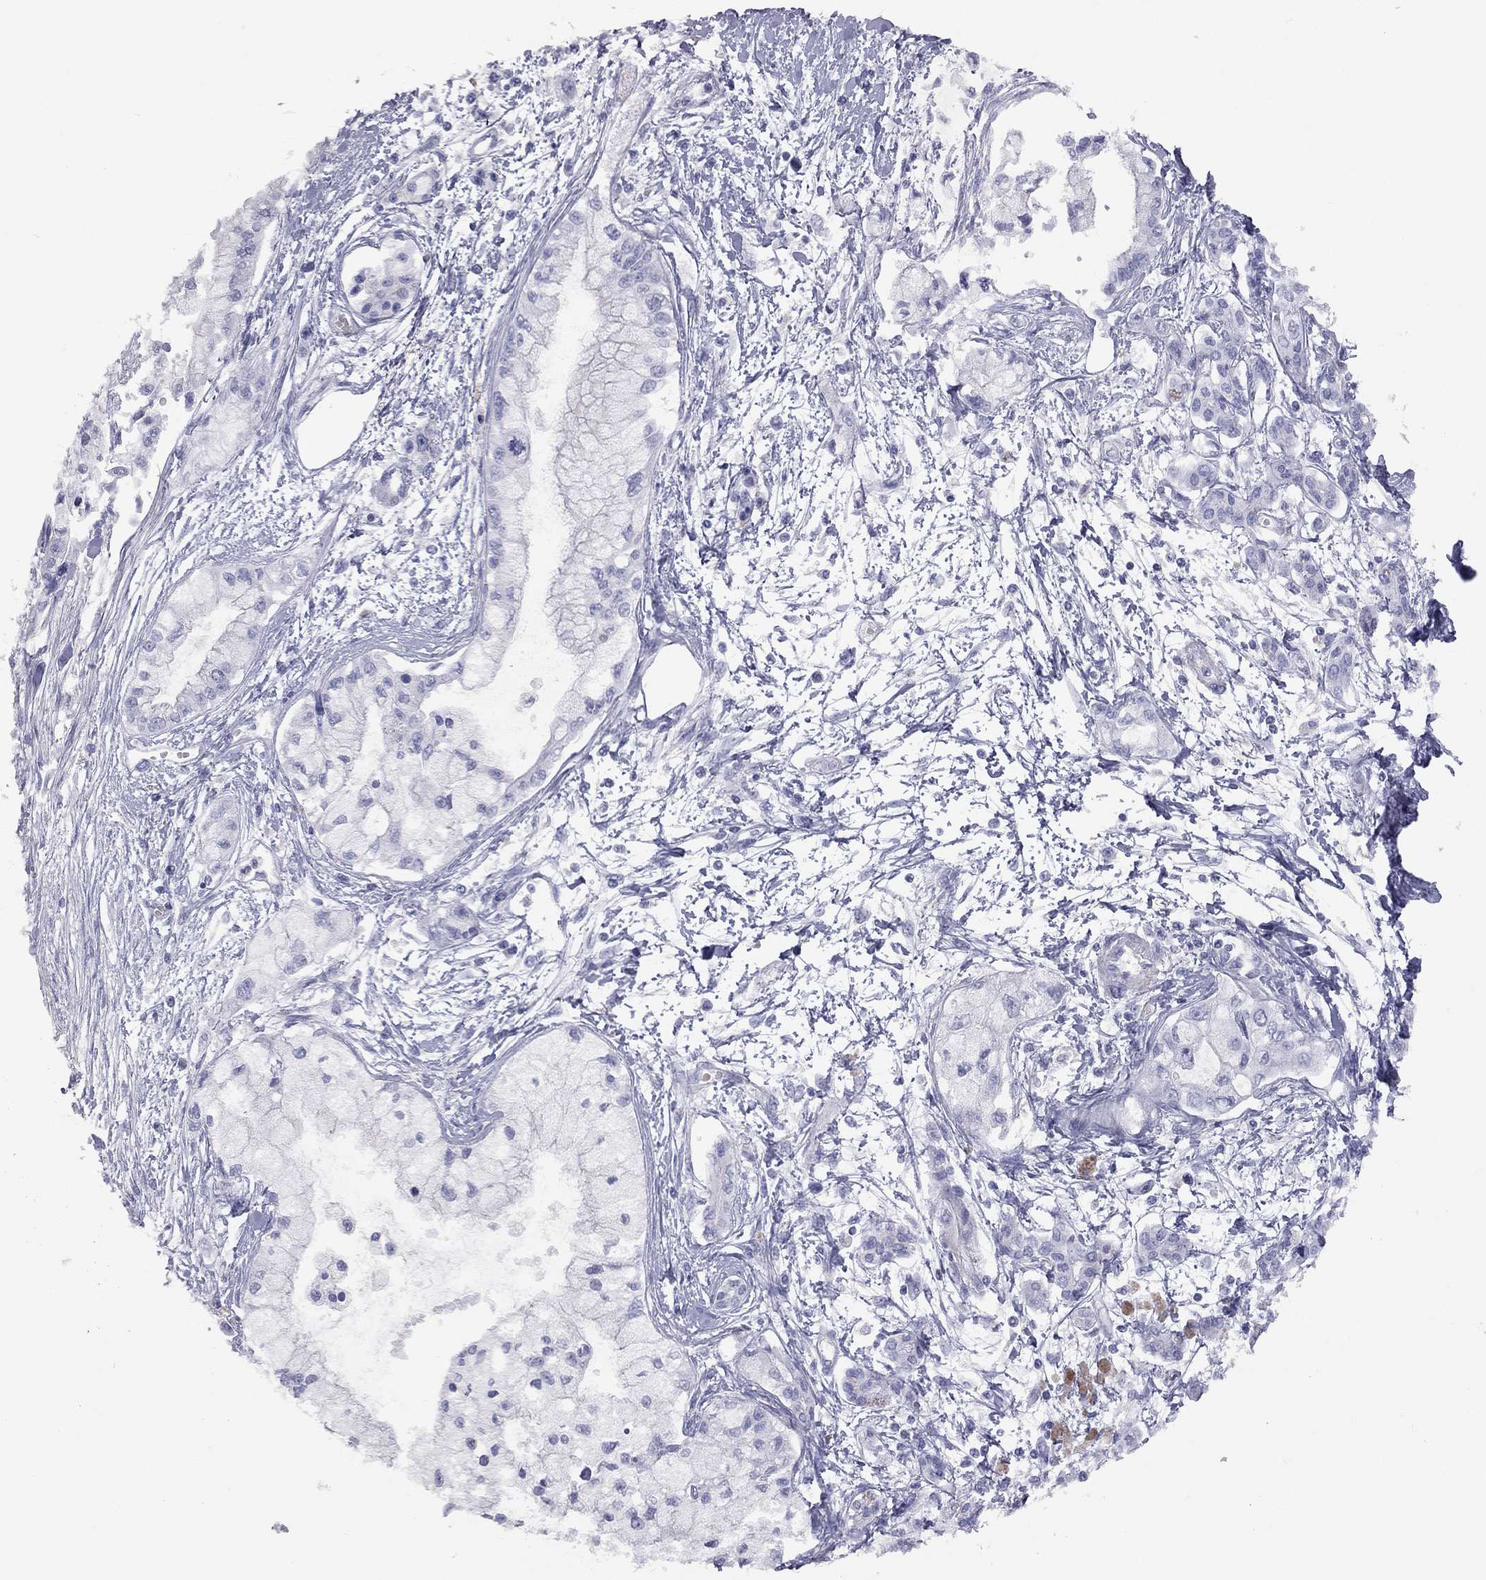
{"staining": {"intensity": "negative", "quantity": "none", "location": "none"}, "tissue": "pancreatic cancer", "cell_type": "Tumor cells", "image_type": "cancer", "snomed": [{"axis": "morphology", "description": "Adenocarcinoma, NOS"}, {"axis": "topography", "description": "Pancreas"}], "caption": "Protein analysis of pancreatic adenocarcinoma reveals no significant staining in tumor cells. Nuclei are stained in blue.", "gene": "ADCYAP1", "patient": {"sex": "male", "age": 54}}